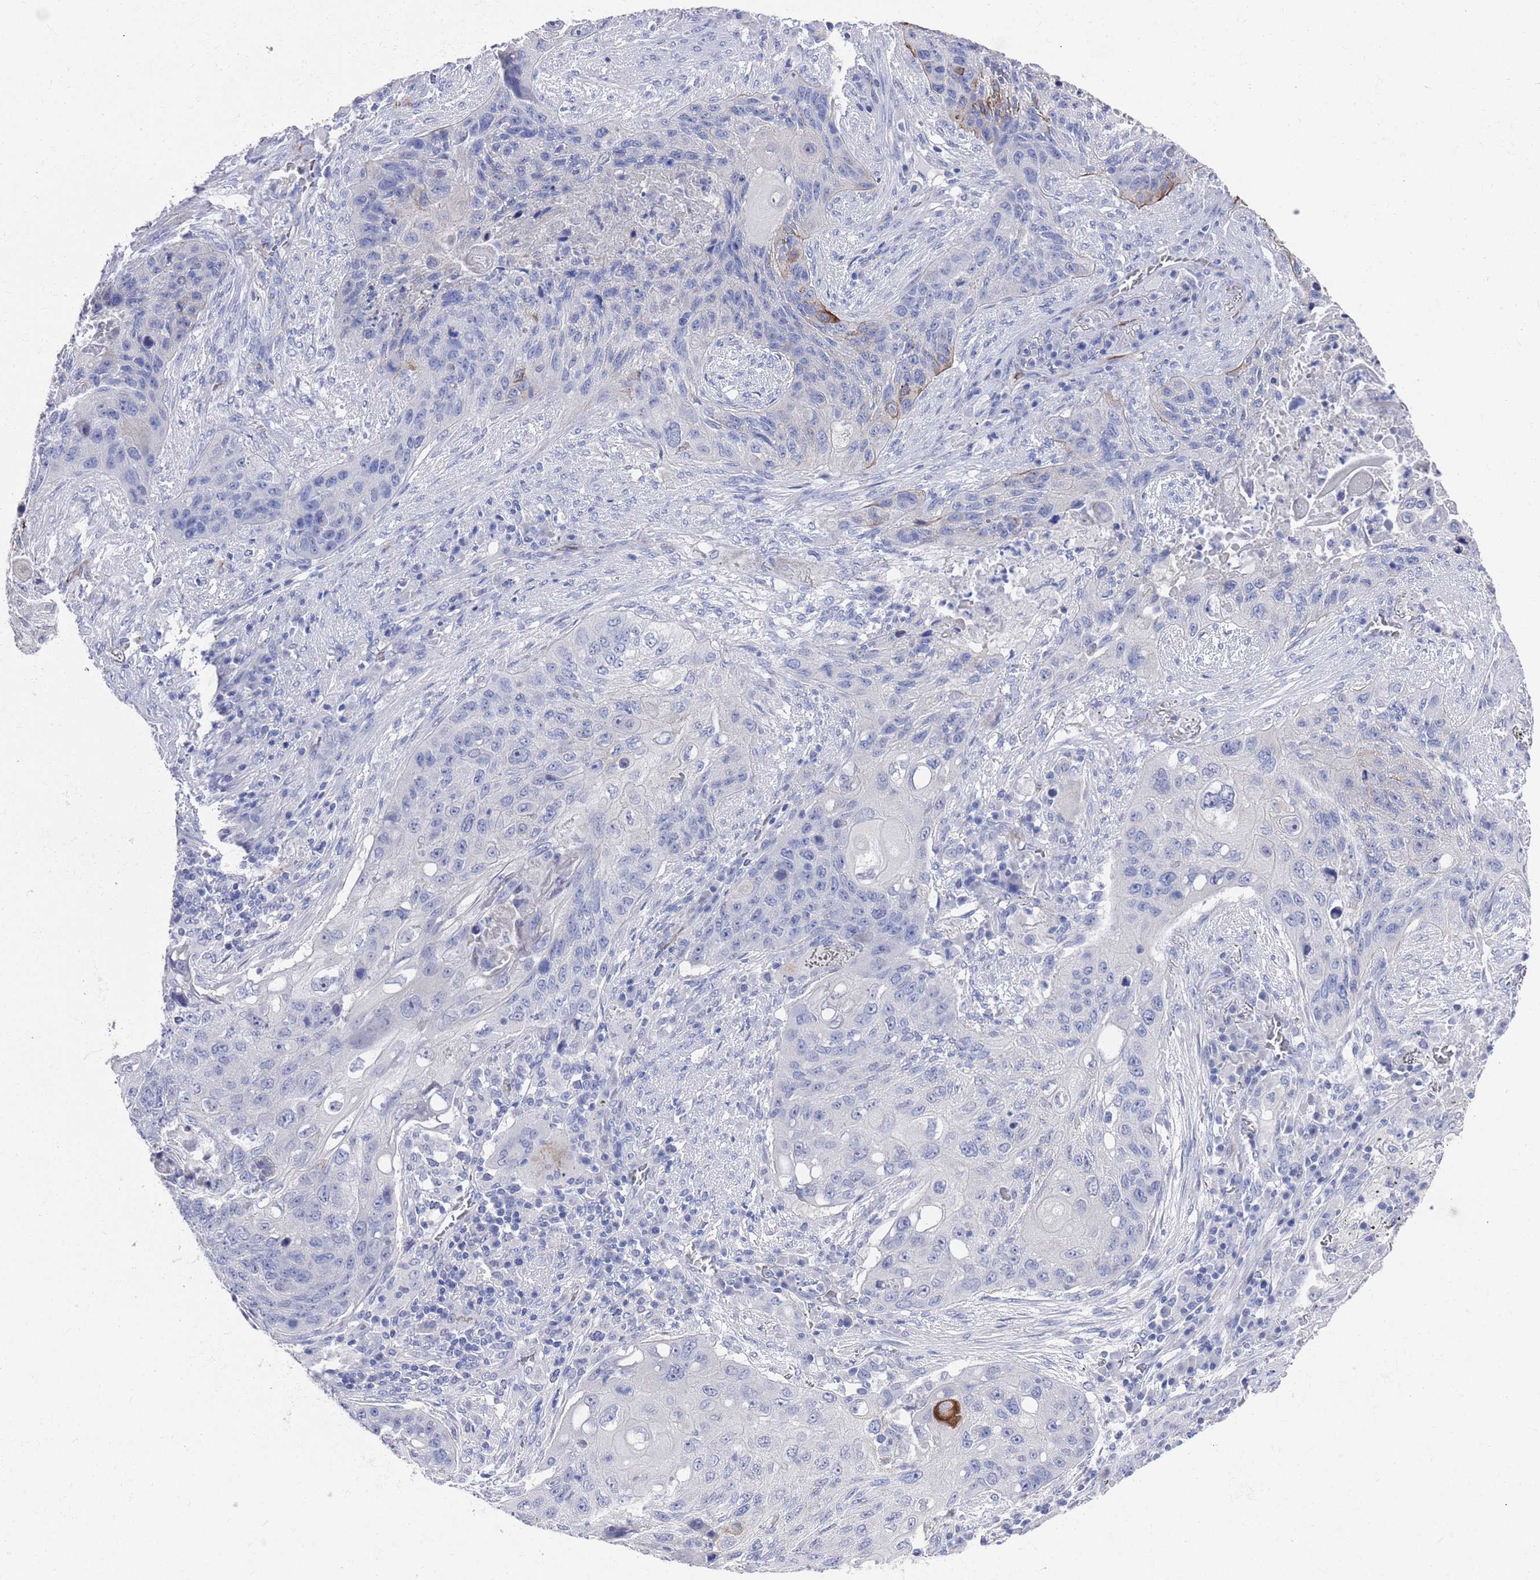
{"staining": {"intensity": "negative", "quantity": "none", "location": "none"}, "tissue": "lung cancer", "cell_type": "Tumor cells", "image_type": "cancer", "snomed": [{"axis": "morphology", "description": "Squamous cell carcinoma, NOS"}, {"axis": "topography", "description": "Lung"}], "caption": "High power microscopy photomicrograph of an immunohistochemistry (IHC) photomicrograph of lung cancer (squamous cell carcinoma), revealing no significant positivity in tumor cells. (Immunohistochemistry, brightfield microscopy, high magnification).", "gene": "MTMR2", "patient": {"sex": "female", "age": 63}}